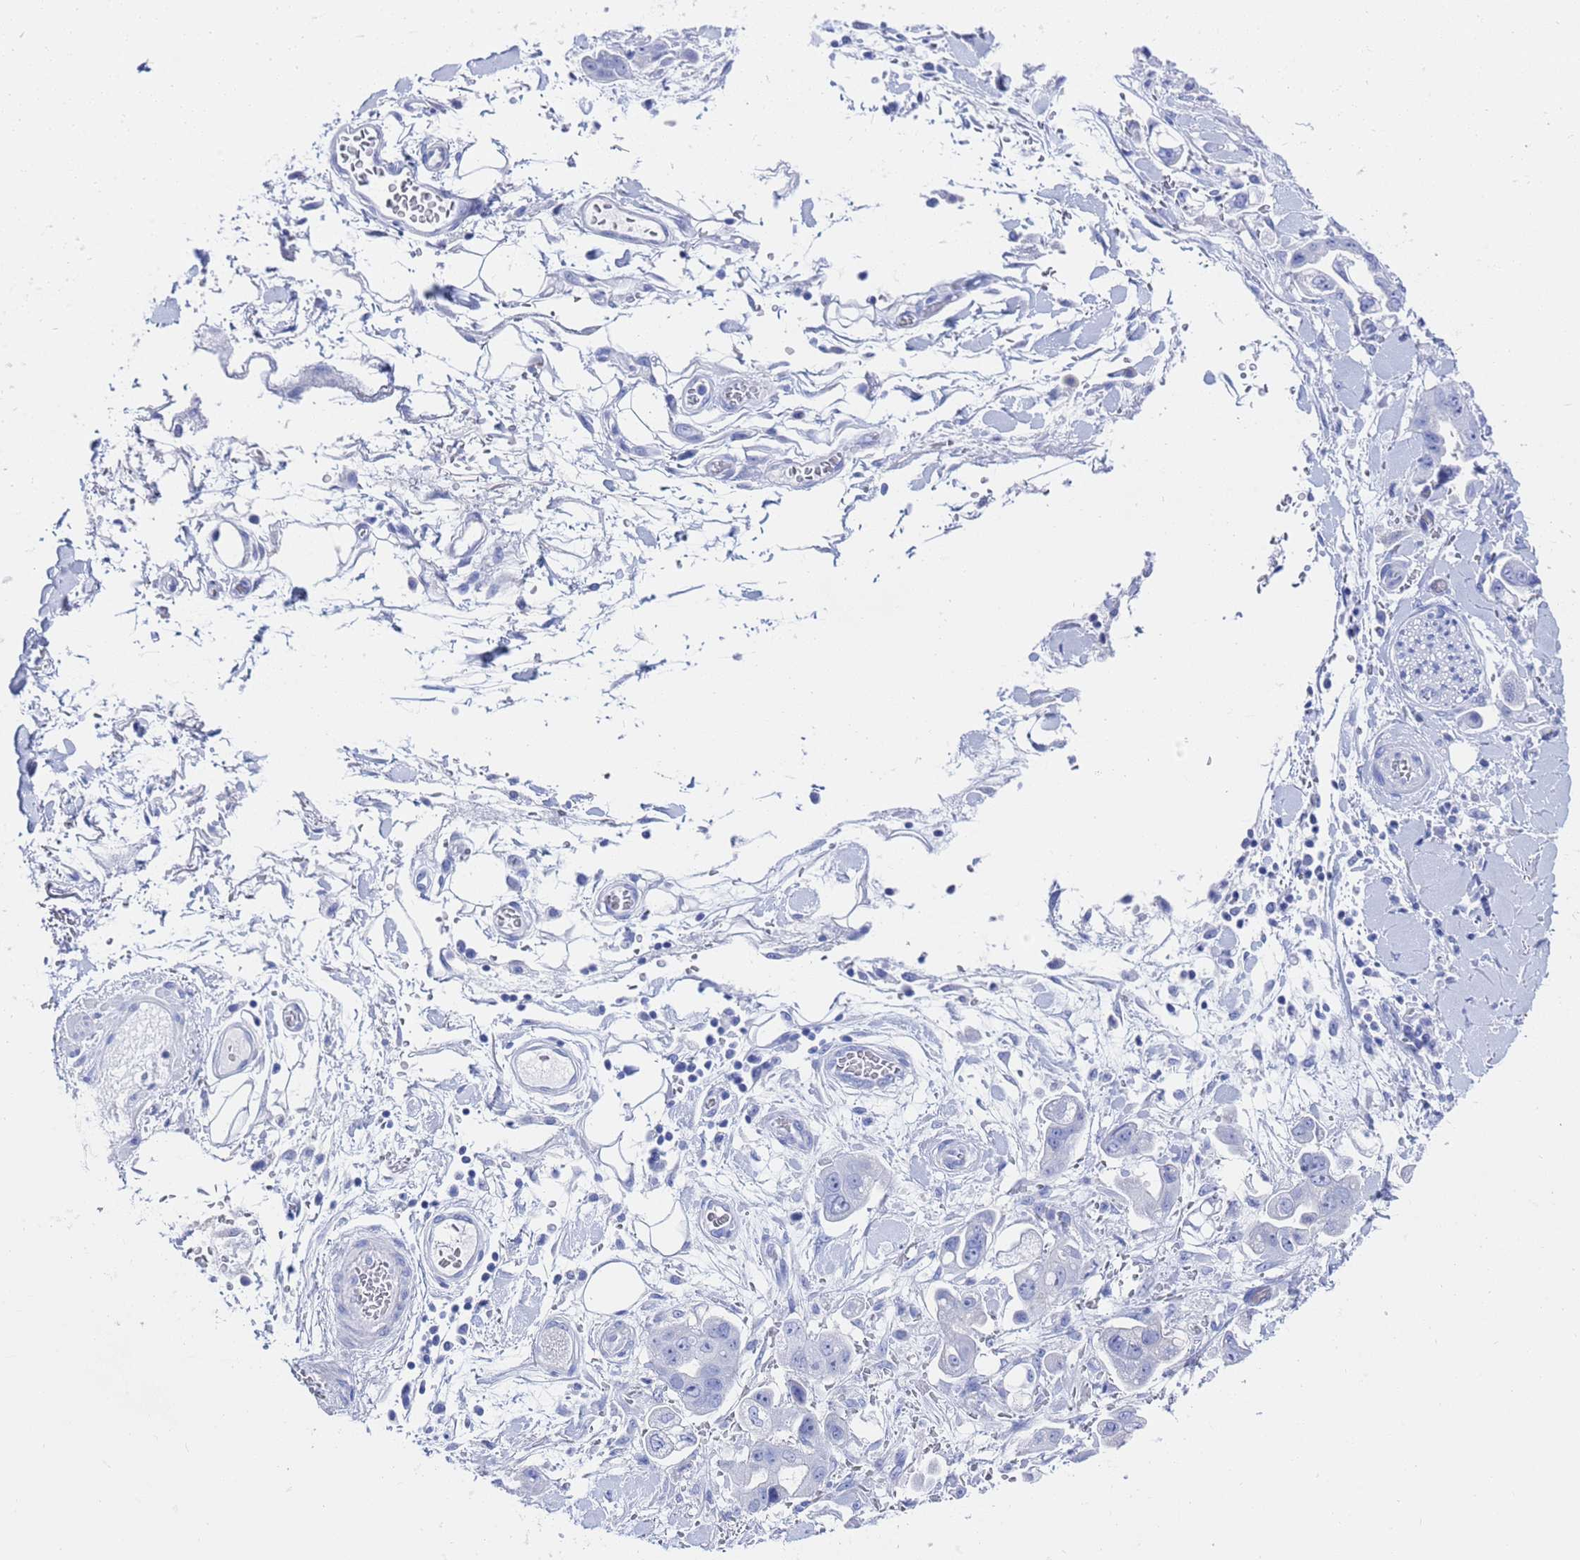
{"staining": {"intensity": "negative", "quantity": "none", "location": "none"}, "tissue": "stomach cancer", "cell_type": "Tumor cells", "image_type": "cancer", "snomed": [{"axis": "morphology", "description": "Adenocarcinoma, NOS"}, {"axis": "topography", "description": "Stomach"}], "caption": "Micrograph shows no significant protein positivity in tumor cells of stomach adenocarcinoma. Nuclei are stained in blue.", "gene": "GGT1", "patient": {"sex": "male", "age": 62}}